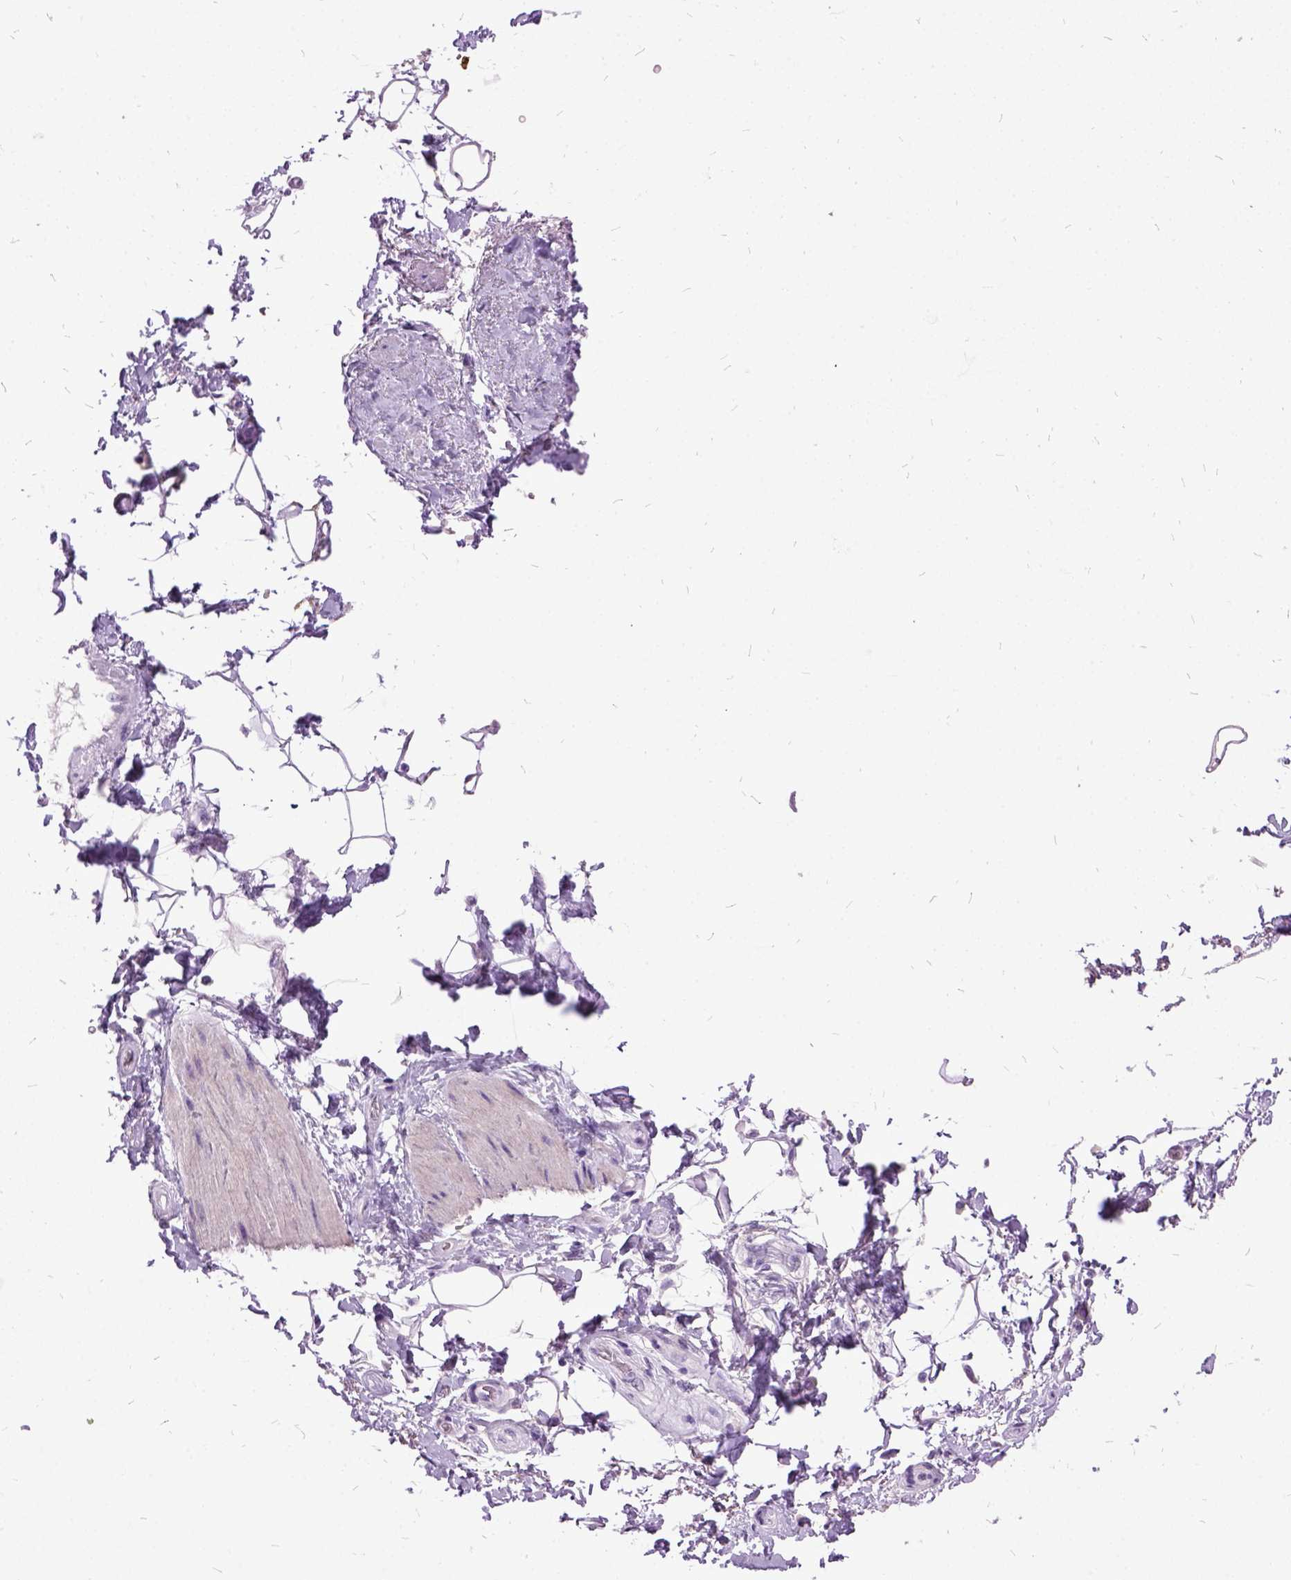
{"staining": {"intensity": "negative", "quantity": "none", "location": "none"}, "tissue": "adipose tissue", "cell_type": "Adipocytes", "image_type": "normal", "snomed": [{"axis": "morphology", "description": "Normal tissue, NOS"}, {"axis": "topography", "description": "Anal"}, {"axis": "topography", "description": "Peripheral nerve tissue"}], "caption": "Immunohistochemistry (IHC) image of unremarkable adipose tissue stained for a protein (brown), which shows no expression in adipocytes.", "gene": "MME", "patient": {"sex": "male", "age": 51}}